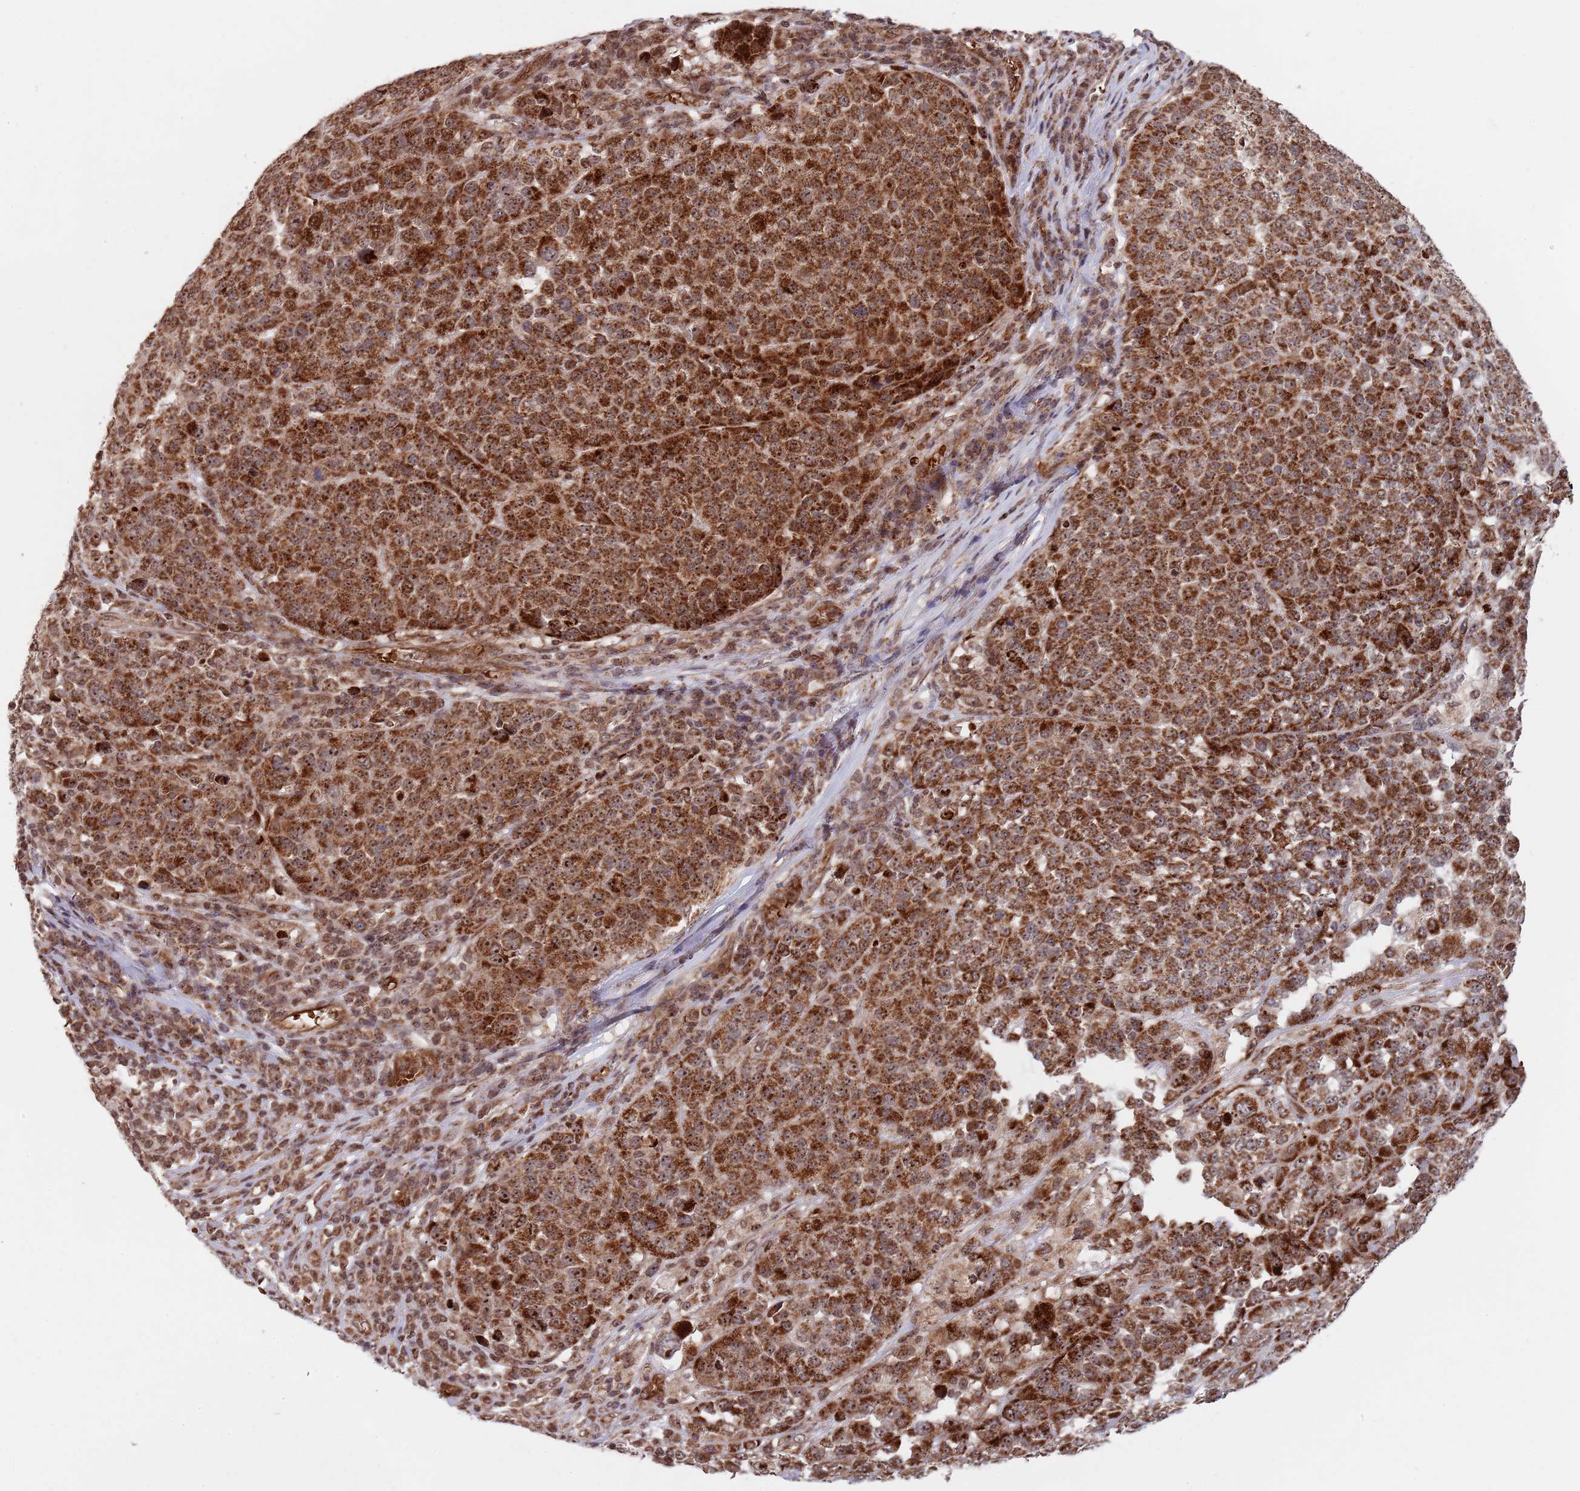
{"staining": {"intensity": "strong", "quantity": ">75%", "location": "cytoplasmic/membranous,nuclear"}, "tissue": "melanoma", "cell_type": "Tumor cells", "image_type": "cancer", "snomed": [{"axis": "morphology", "description": "Malignant melanoma, Metastatic site"}, {"axis": "topography", "description": "Lymph node"}], "caption": "IHC of melanoma shows high levels of strong cytoplasmic/membranous and nuclear positivity in about >75% of tumor cells.", "gene": "DCHS1", "patient": {"sex": "male", "age": 44}}